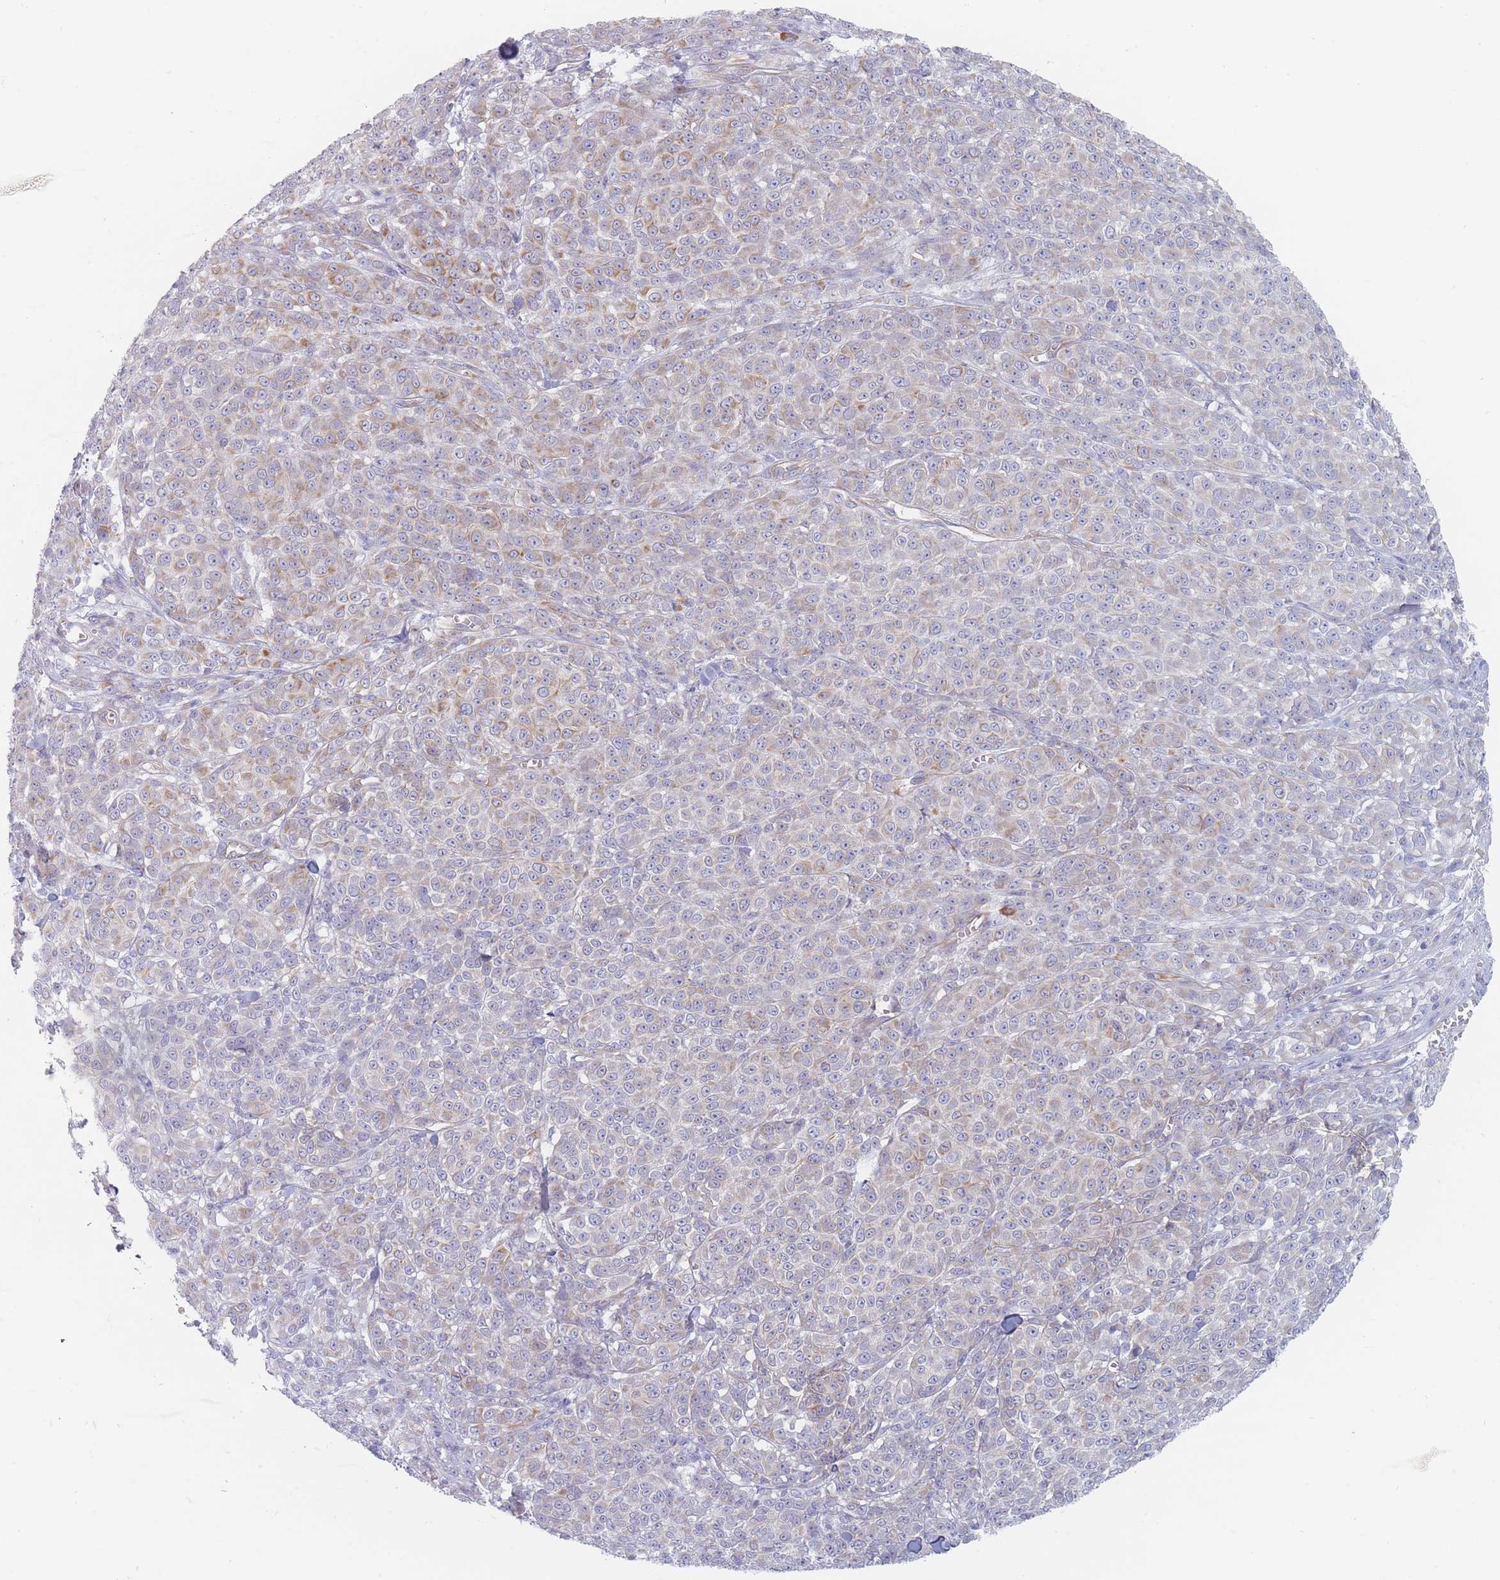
{"staining": {"intensity": "weak", "quantity": "25%-75%", "location": "cytoplasmic/membranous"}, "tissue": "melanoma", "cell_type": "Tumor cells", "image_type": "cancer", "snomed": [{"axis": "morphology", "description": "Normal tissue, NOS"}, {"axis": "morphology", "description": "Malignant melanoma, NOS"}, {"axis": "topography", "description": "Skin"}], "caption": "DAB immunohistochemical staining of malignant melanoma exhibits weak cytoplasmic/membranous protein staining in about 25%-75% of tumor cells.", "gene": "ERBIN", "patient": {"sex": "female", "age": 34}}